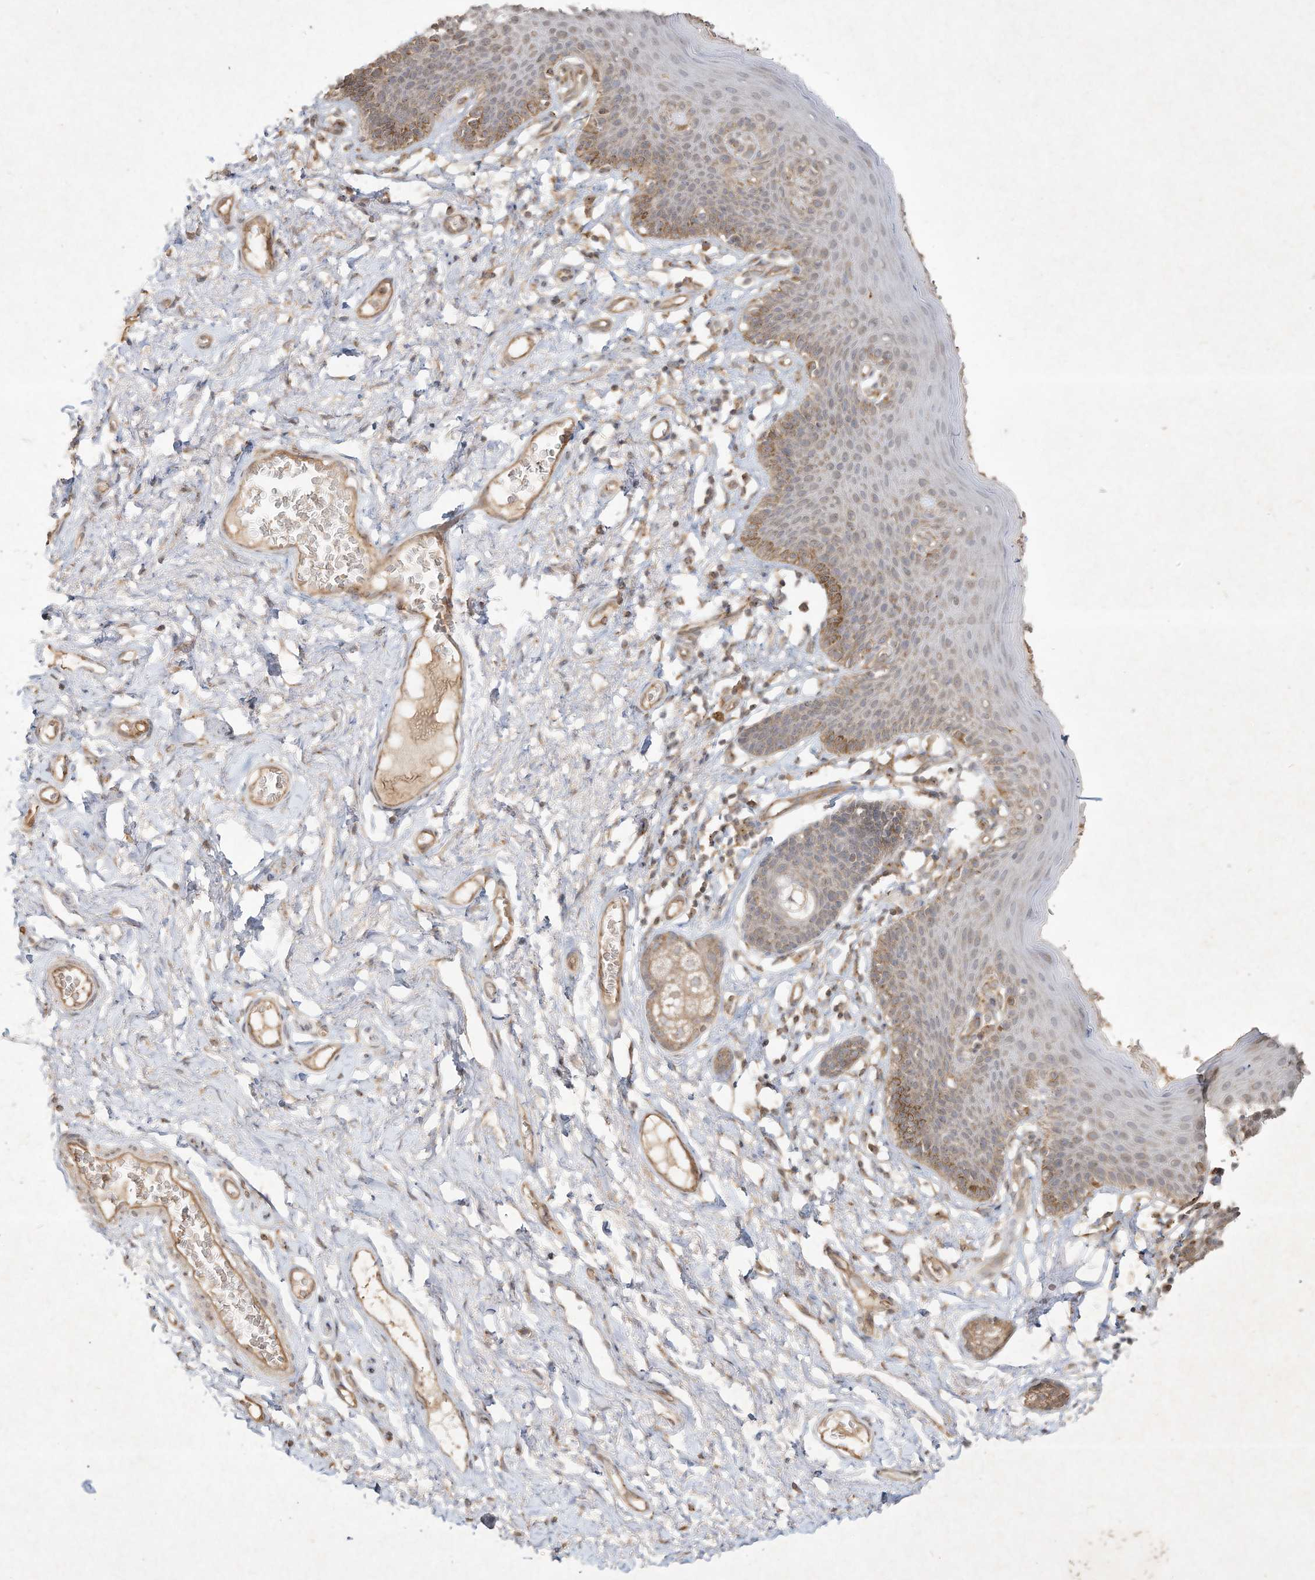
{"staining": {"intensity": "moderate", "quantity": "25%-75%", "location": "cytoplasmic/membranous"}, "tissue": "skin", "cell_type": "Epidermal cells", "image_type": "normal", "snomed": [{"axis": "morphology", "description": "Normal tissue, NOS"}, {"axis": "topography", "description": "Vulva"}], "caption": "Benign skin reveals moderate cytoplasmic/membranous expression in about 25%-75% of epidermal cells.", "gene": "DYNC1I2", "patient": {"sex": "female", "age": 66}}